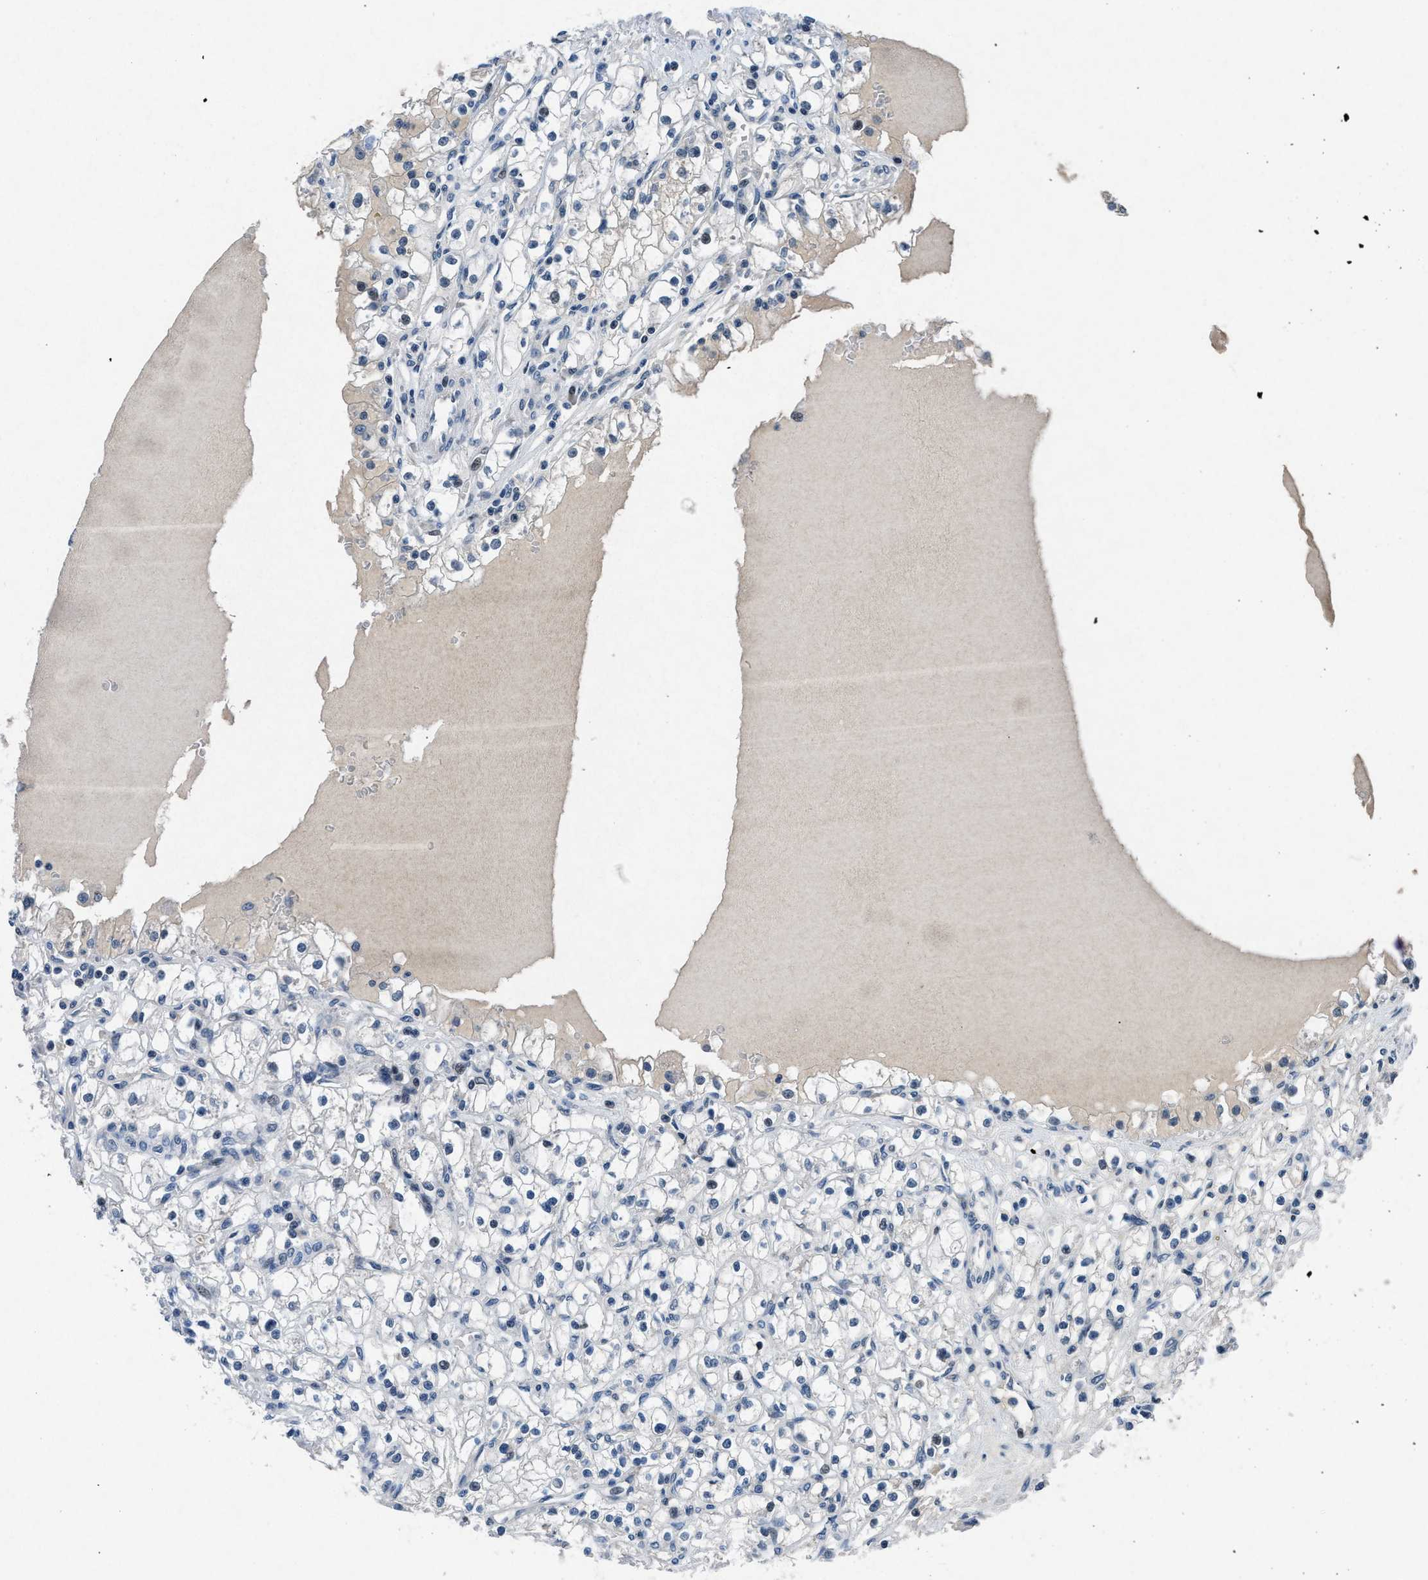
{"staining": {"intensity": "negative", "quantity": "none", "location": "none"}, "tissue": "renal cancer", "cell_type": "Tumor cells", "image_type": "cancer", "snomed": [{"axis": "morphology", "description": "Adenocarcinoma, NOS"}, {"axis": "topography", "description": "Kidney"}], "caption": "Tumor cells show no significant protein positivity in renal cancer.", "gene": "PHLDA1", "patient": {"sex": "male", "age": 56}}